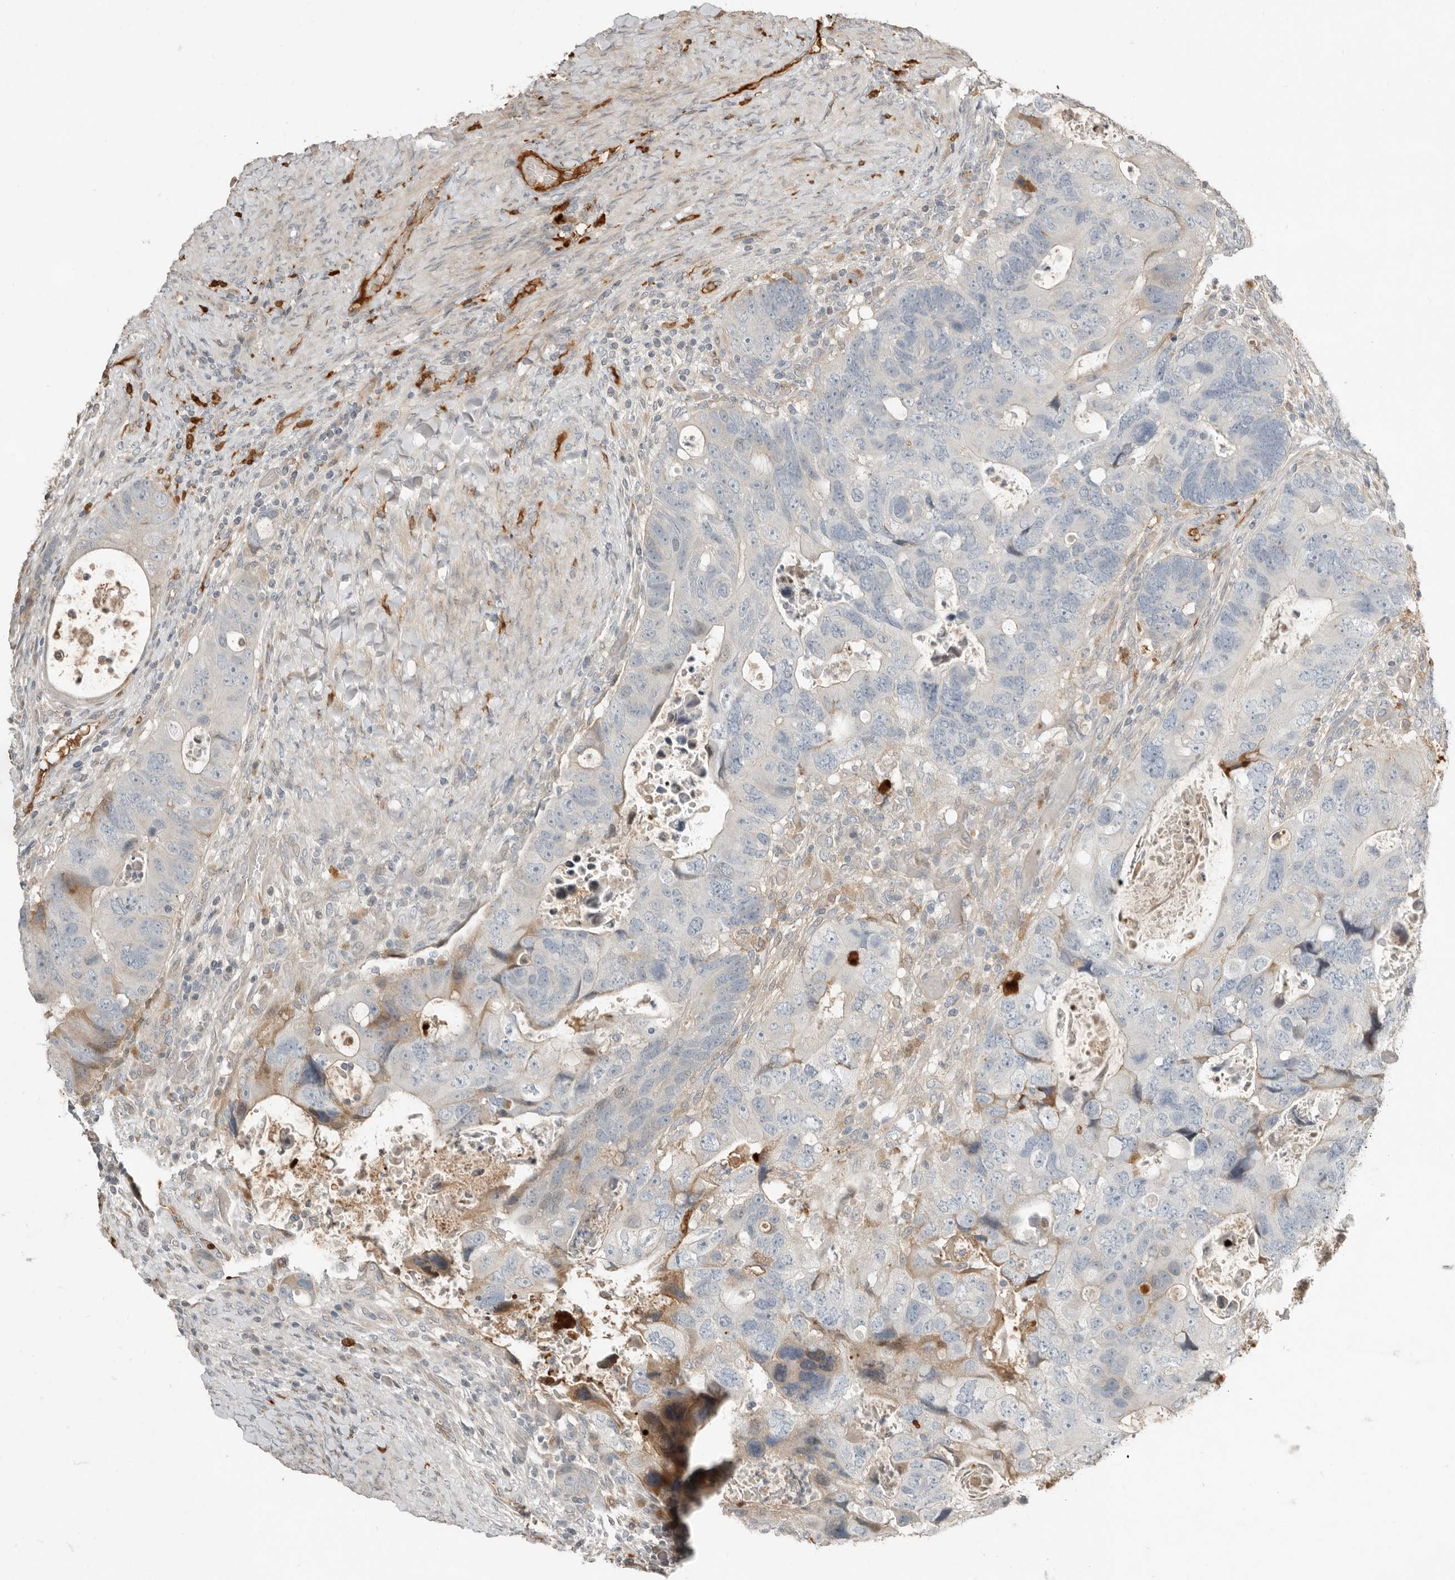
{"staining": {"intensity": "weak", "quantity": "<25%", "location": "cytoplasmic/membranous"}, "tissue": "colorectal cancer", "cell_type": "Tumor cells", "image_type": "cancer", "snomed": [{"axis": "morphology", "description": "Adenocarcinoma, NOS"}, {"axis": "topography", "description": "Rectum"}], "caption": "Histopathology image shows no significant protein staining in tumor cells of colorectal cancer (adenocarcinoma).", "gene": "KLHL38", "patient": {"sex": "male", "age": 59}}